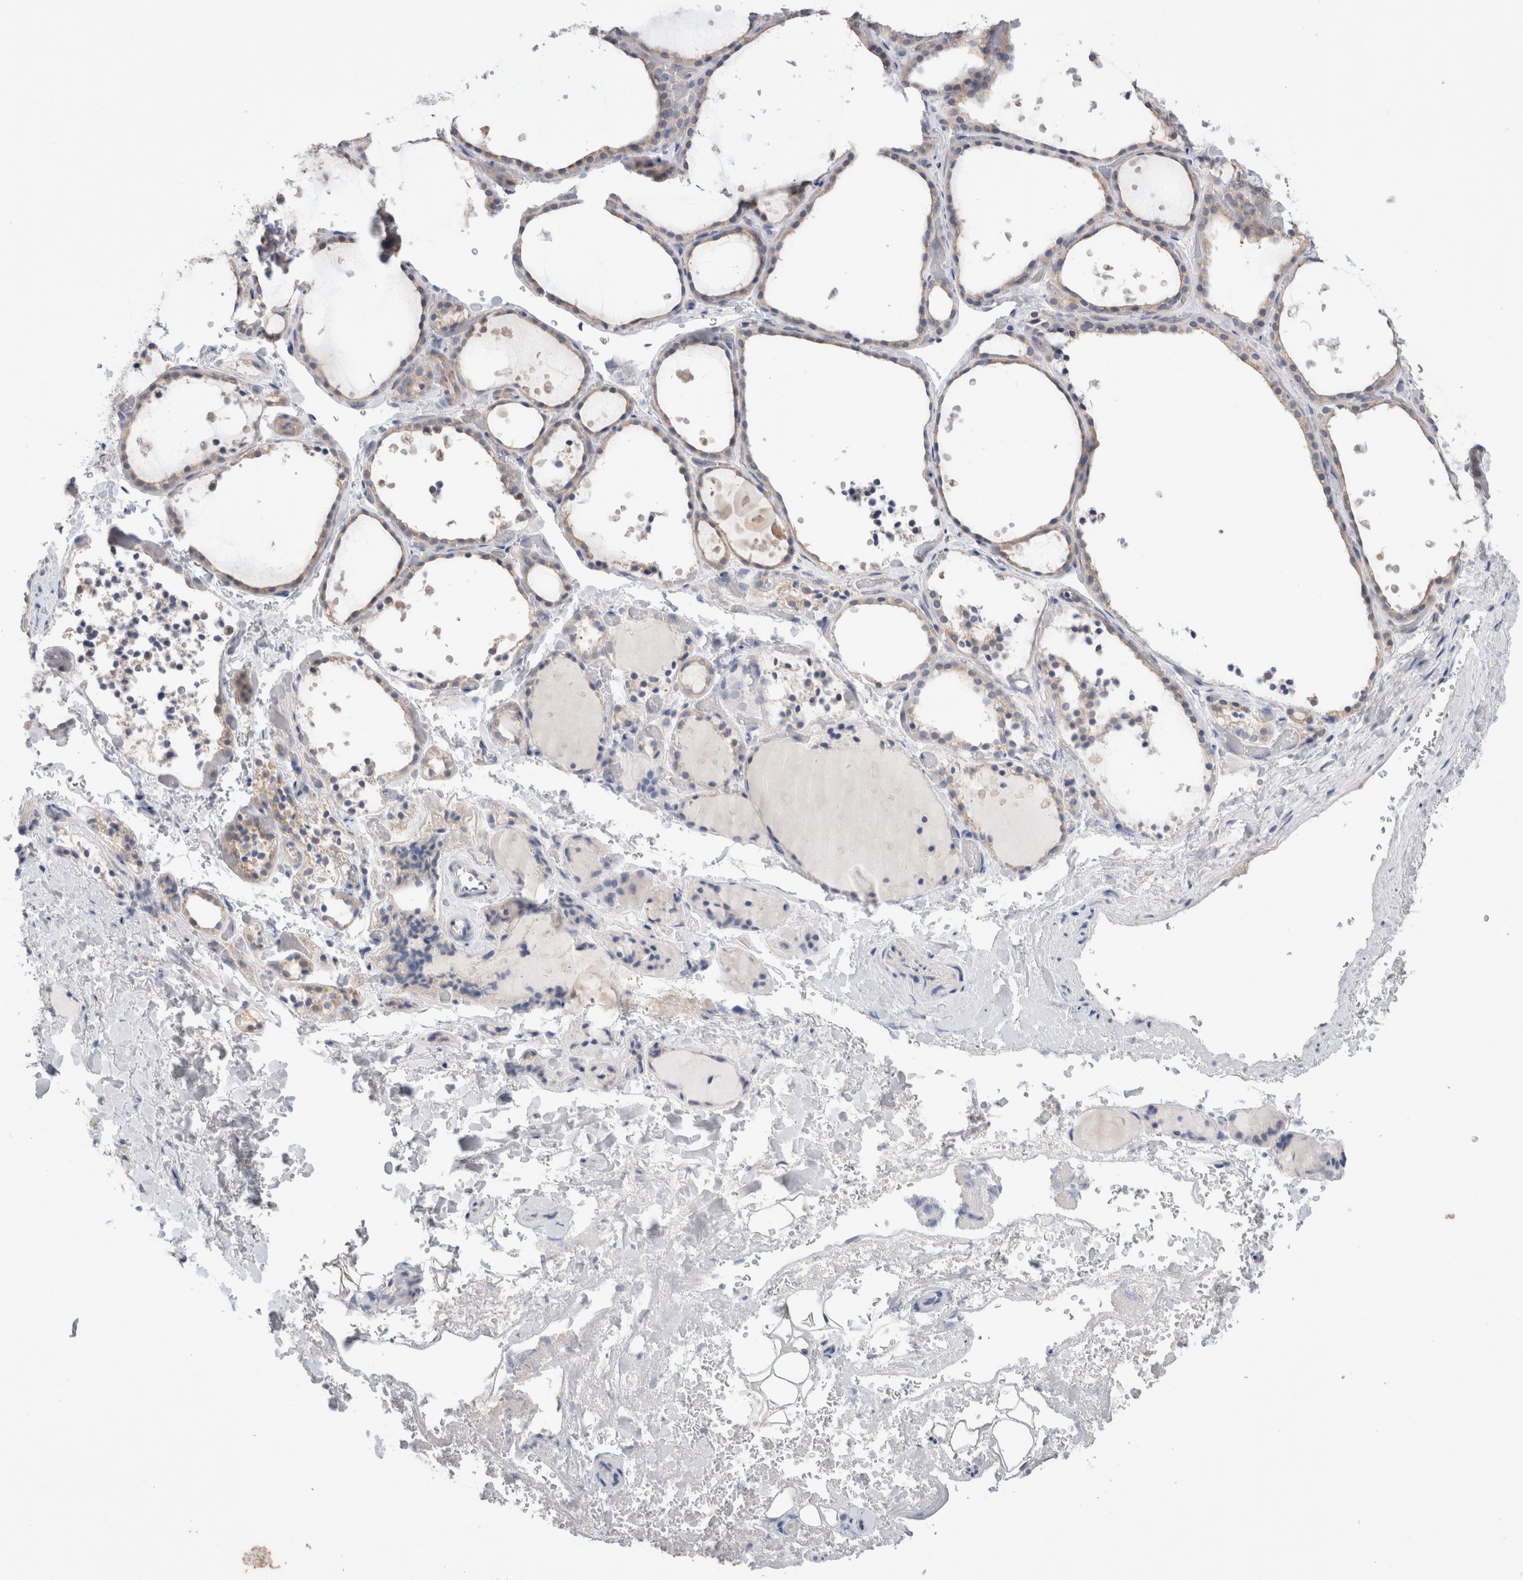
{"staining": {"intensity": "weak", "quantity": "25%-75%", "location": "cytoplasmic/membranous"}, "tissue": "thyroid gland", "cell_type": "Glandular cells", "image_type": "normal", "snomed": [{"axis": "morphology", "description": "Normal tissue, NOS"}, {"axis": "topography", "description": "Thyroid gland"}], "caption": "Protein staining exhibits weak cytoplasmic/membranous staining in approximately 25%-75% of glandular cells in benign thyroid gland. (DAB (3,3'-diaminobenzidine) = brown stain, brightfield microscopy at high magnification).", "gene": "IFT74", "patient": {"sex": "female", "age": 44}}